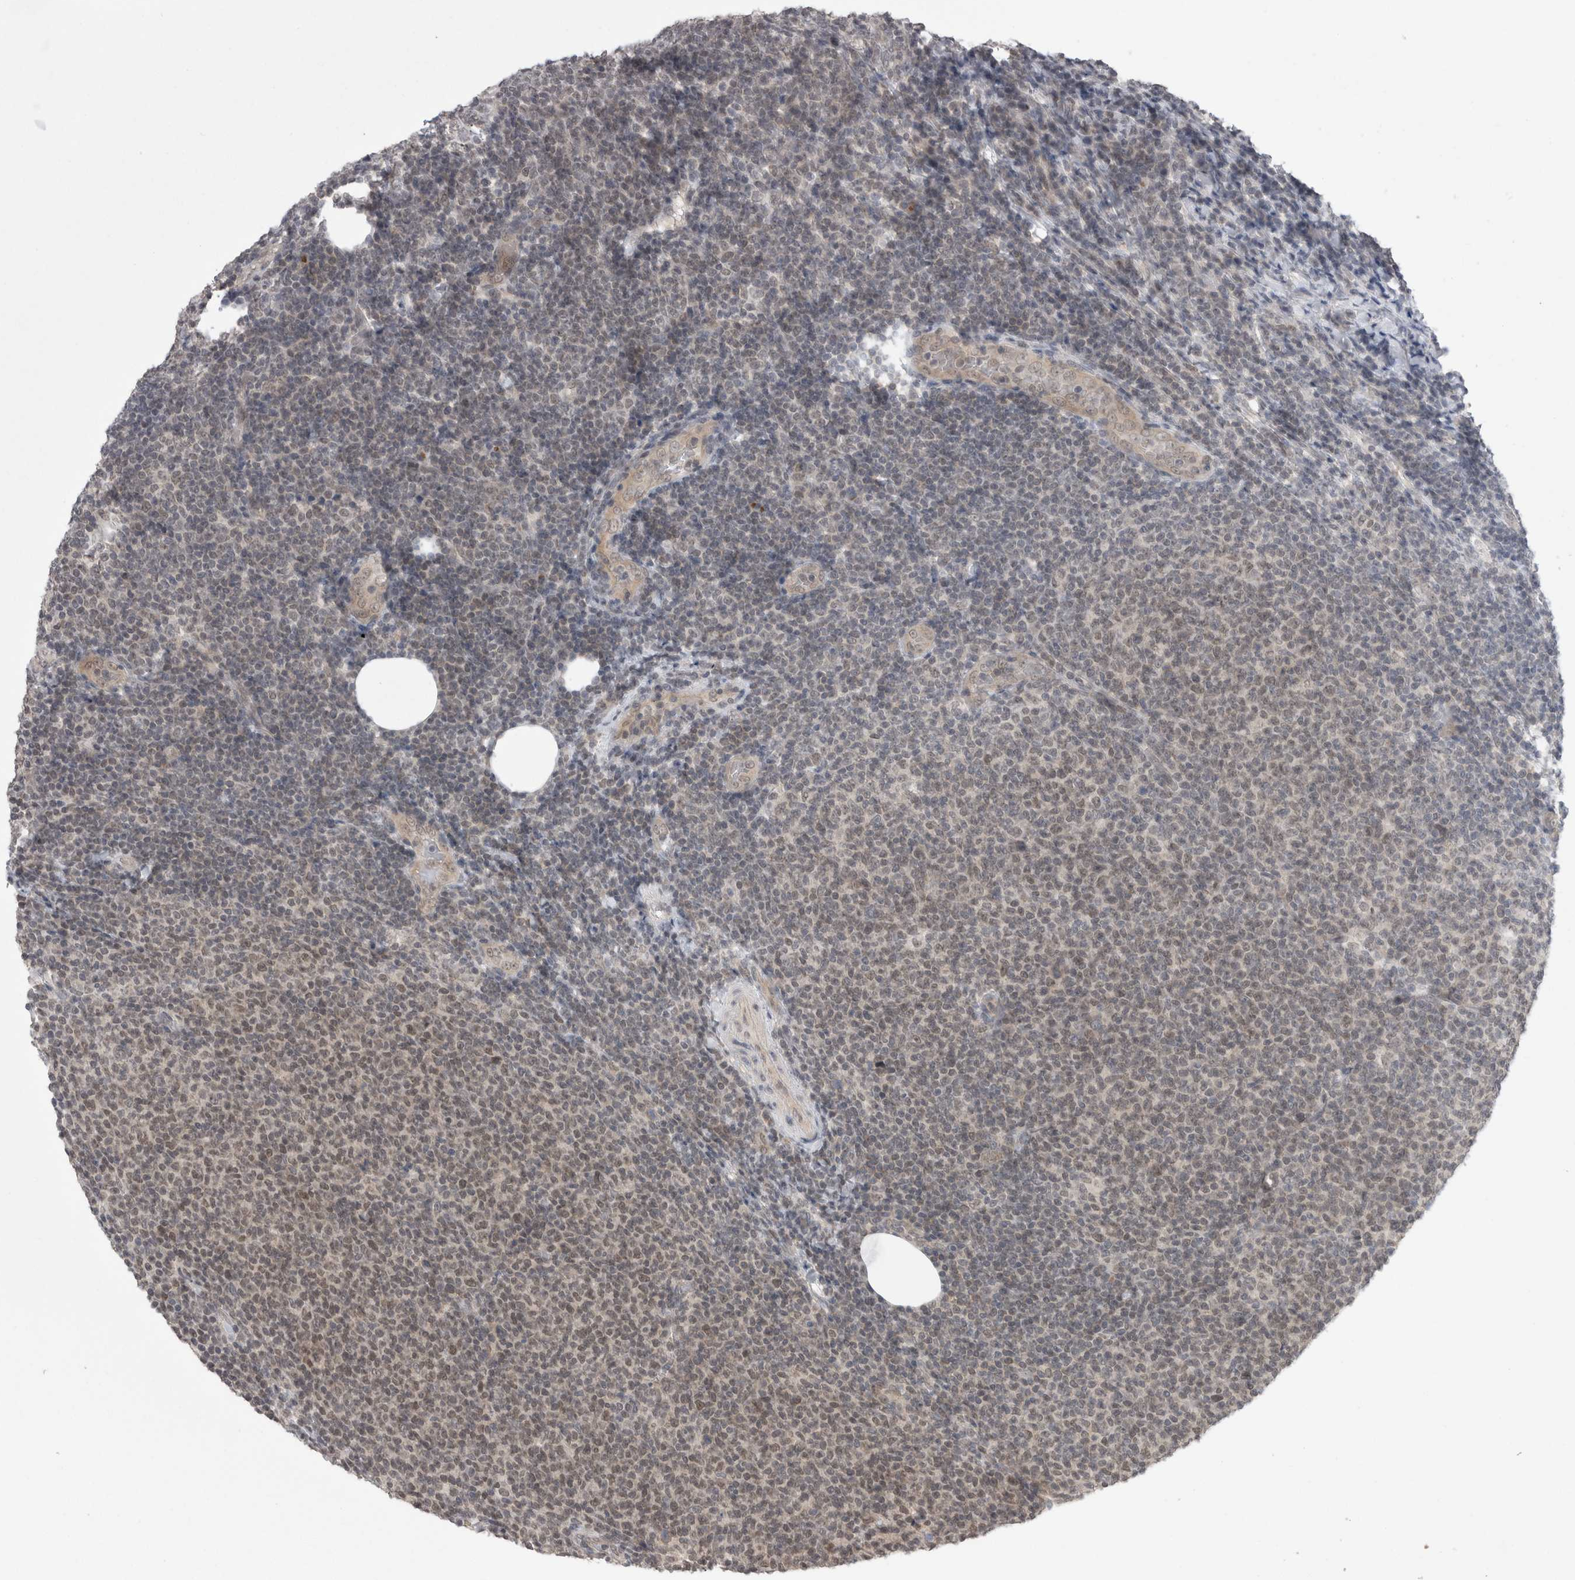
{"staining": {"intensity": "weak", "quantity": "25%-75%", "location": "nuclear"}, "tissue": "lymphoma", "cell_type": "Tumor cells", "image_type": "cancer", "snomed": [{"axis": "morphology", "description": "Malignant lymphoma, non-Hodgkin's type, Low grade"}, {"axis": "topography", "description": "Lymph node"}], "caption": "A micrograph of human low-grade malignant lymphoma, non-Hodgkin's type stained for a protein reveals weak nuclear brown staining in tumor cells.", "gene": "ZNF341", "patient": {"sex": "male", "age": 66}}